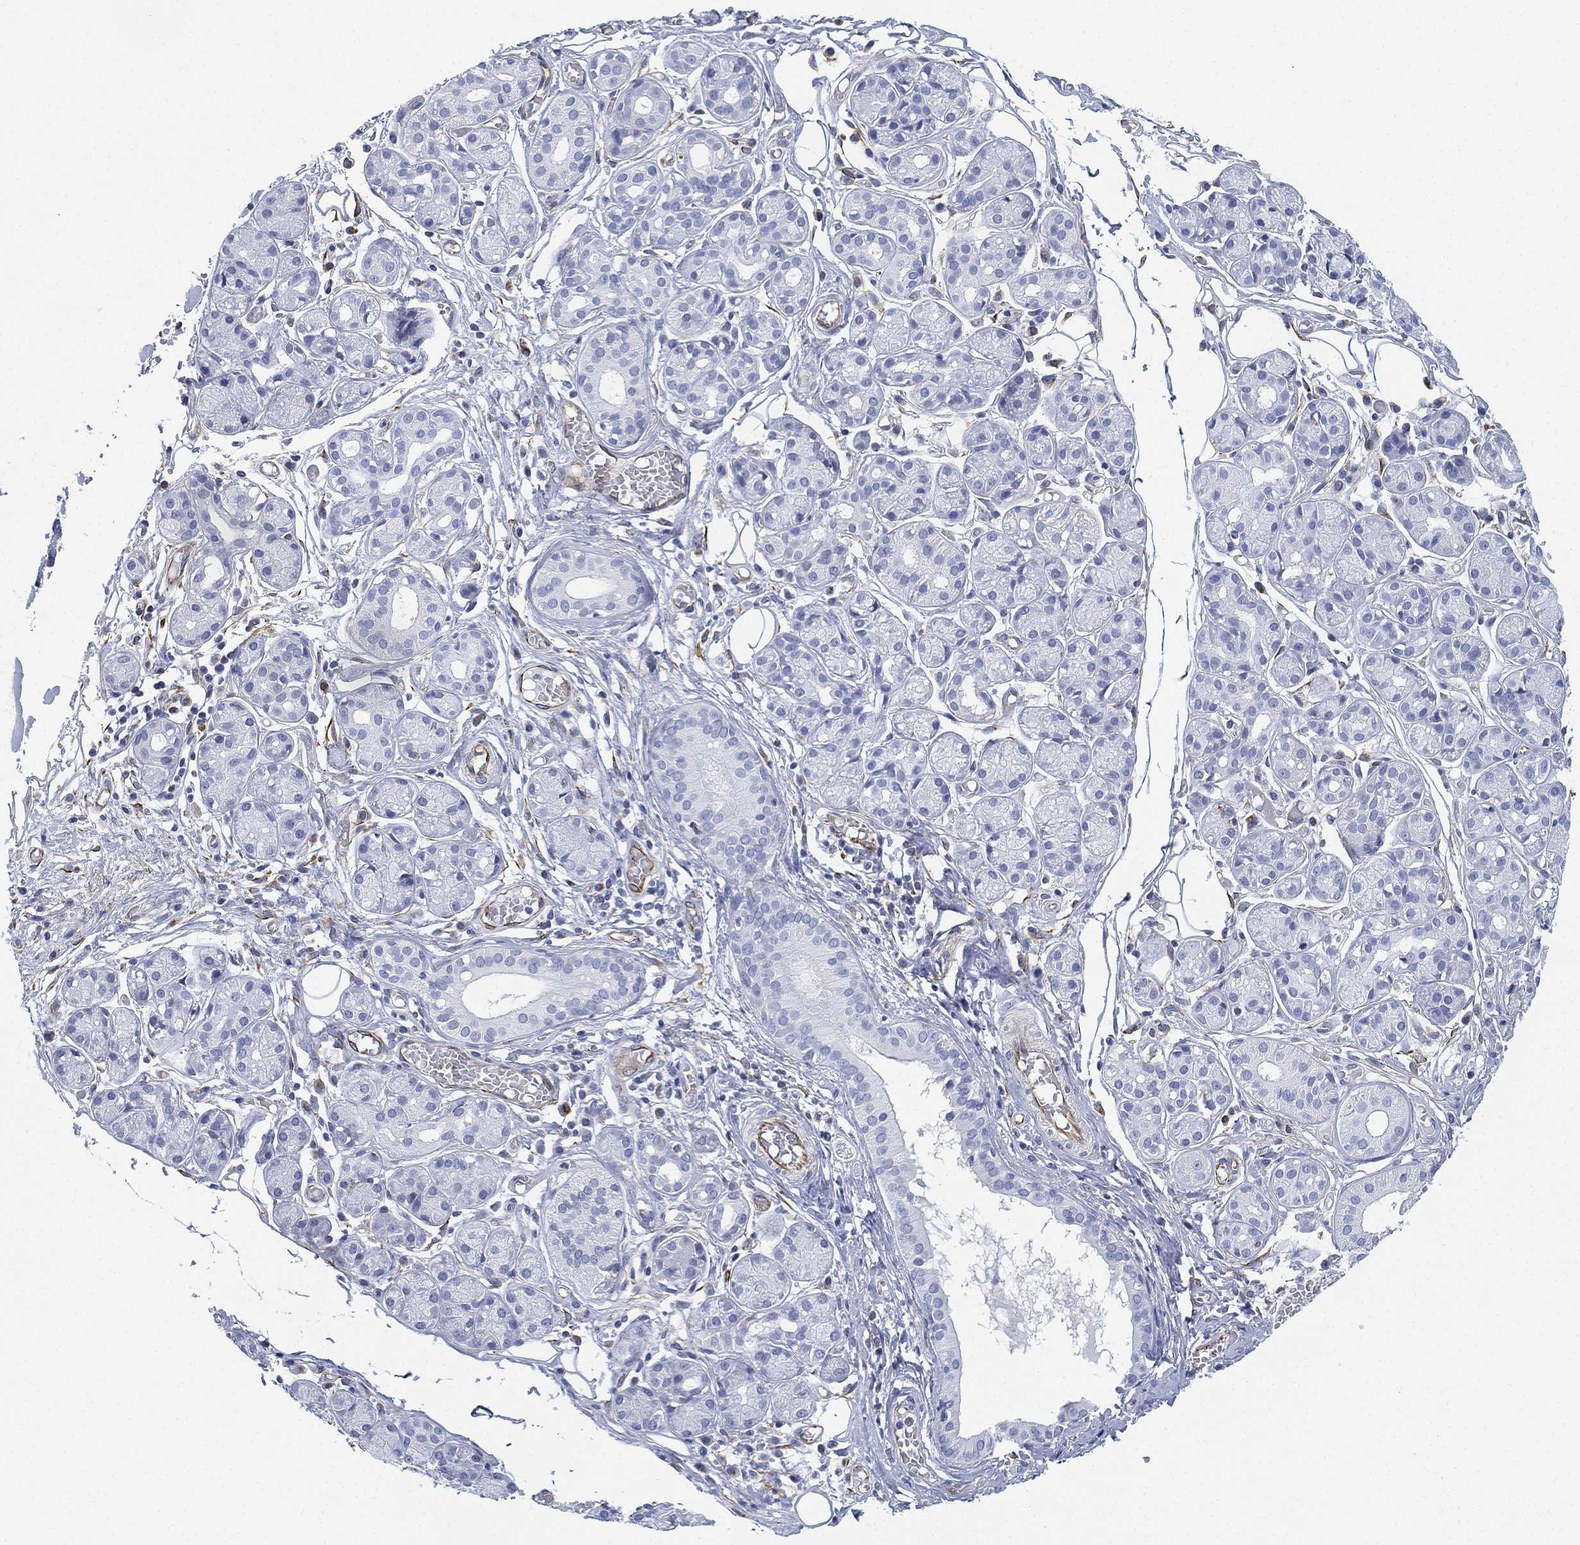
{"staining": {"intensity": "negative", "quantity": "none", "location": "none"}, "tissue": "salivary gland", "cell_type": "Glandular cells", "image_type": "normal", "snomed": [{"axis": "morphology", "description": "Normal tissue, NOS"}, {"axis": "topography", "description": "Salivary gland"}, {"axis": "topography", "description": "Peripheral nerve tissue"}], "caption": "The photomicrograph shows no significant expression in glandular cells of salivary gland.", "gene": "PSKH2", "patient": {"sex": "male", "age": 71}}